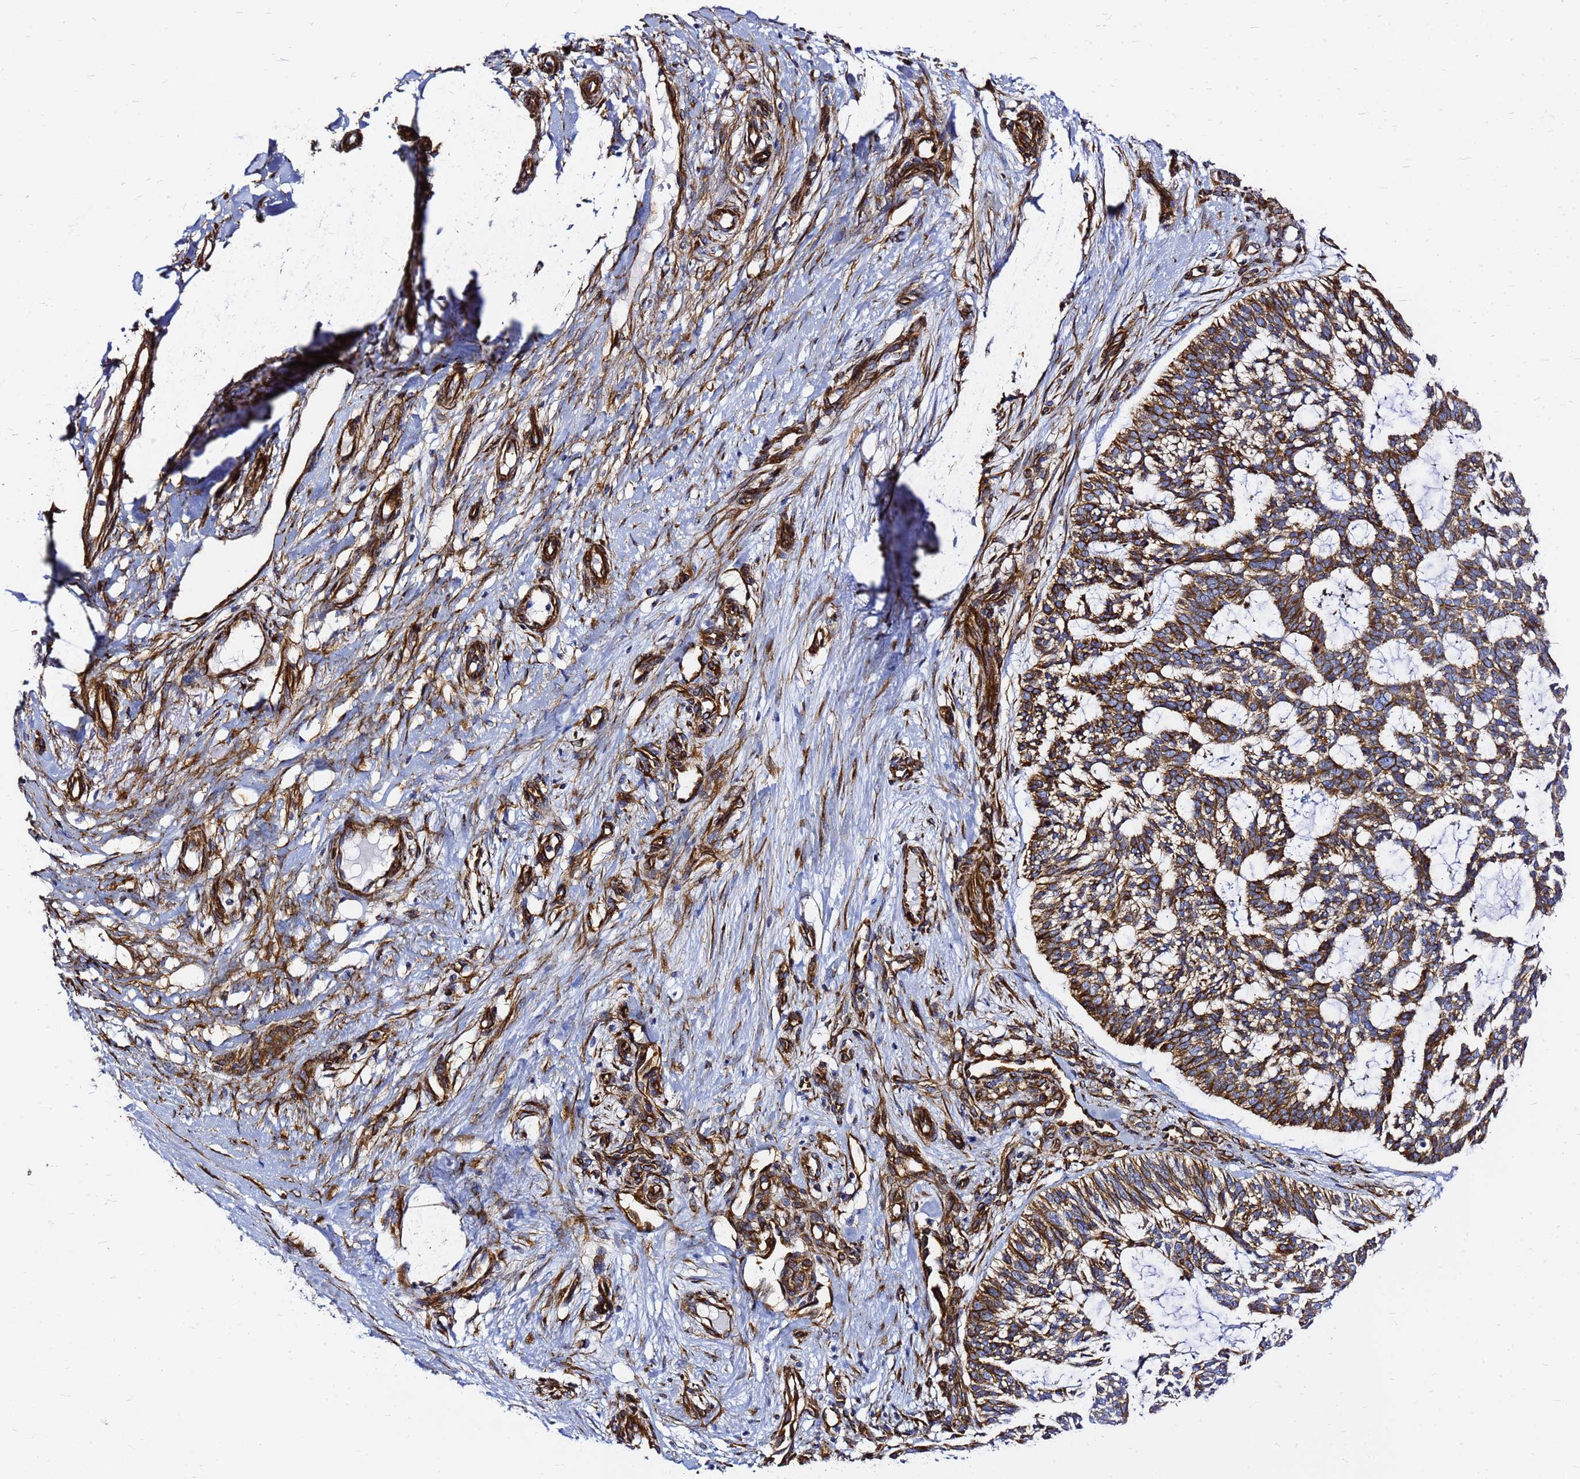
{"staining": {"intensity": "strong", "quantity": ">75%", "location": "cytoplasmic/membranous"}, "tissue": "skin cancer", "cell_type": "Tumor cells", "image_type": "cancer", "snomed": [{"axis": "morphology", "description": "Basal cell carcinoma"}, {"axis": "topography", "description": "Skin"}], "caption": "Immunohistochemical staining of skin cancer shows high levels of strong cytoplasmic/membranous positivity in about >75% of tumor cells. (brown staining indicates protein expression, while blue staining denotes nuclei).", "gene": "TUBA8", "patient": {"sex": "male", "age": 88}}